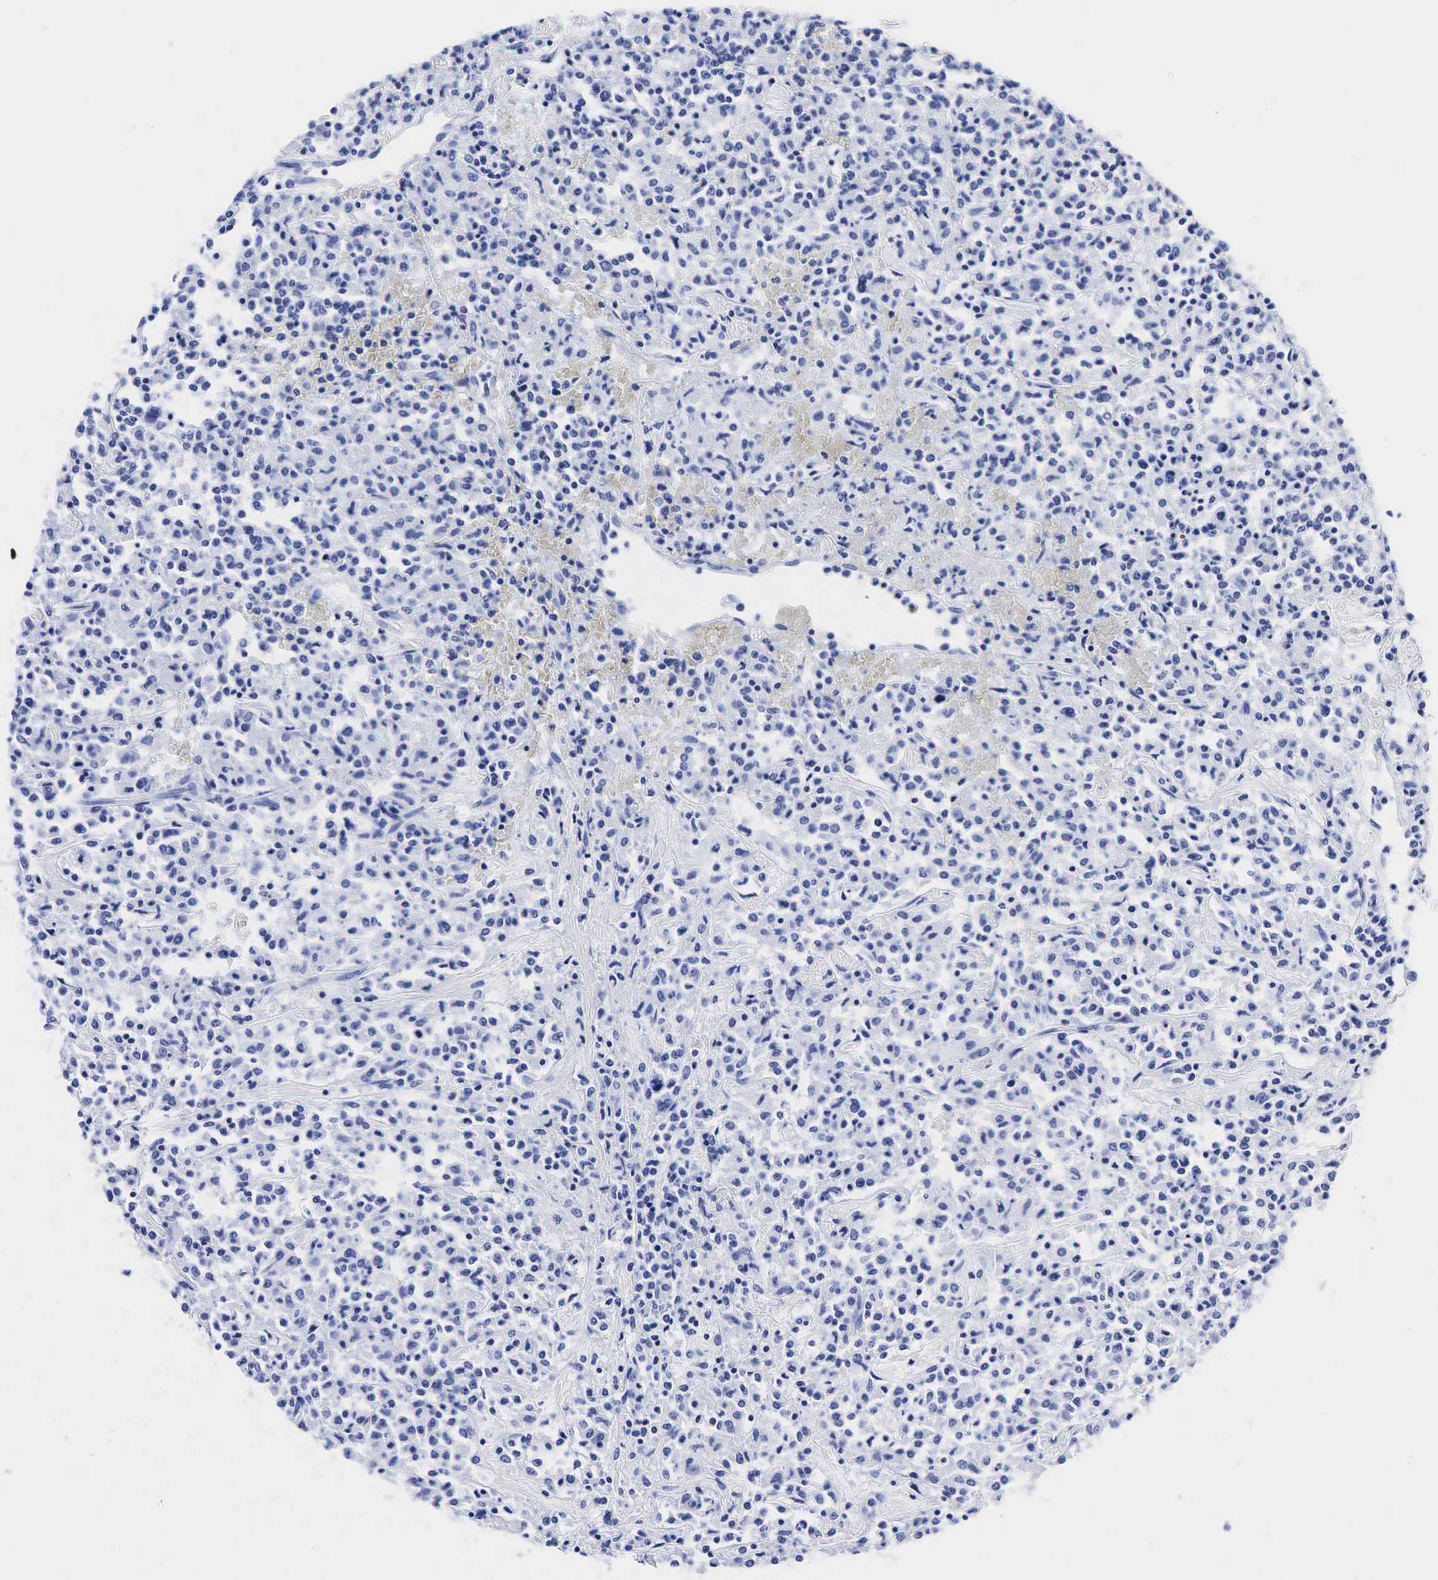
{"staining": {"intensity": "negative", "quantity": "none", "location": "none"}, "tissue": "lymphoma", "cell_type": "Tumor cells", "image_type": "cancer", "snomed": [{"axis": "morphology", "description": "Malignant lymphoma, non-Hodgkin's type, Low grade"}, {"axis": "topography", "description": "Small intestine"}], "caption": "Lymphoma was stained to show a protein in brown. There is no significant expression in tumor cells. The staining is performed using DAB (3,3'-diaminobenzidine) brown chromogen with nuclei counter-stained in using hematoxylin.", "gene": "TG", "patient": {"sex": "female", "age": 59}}